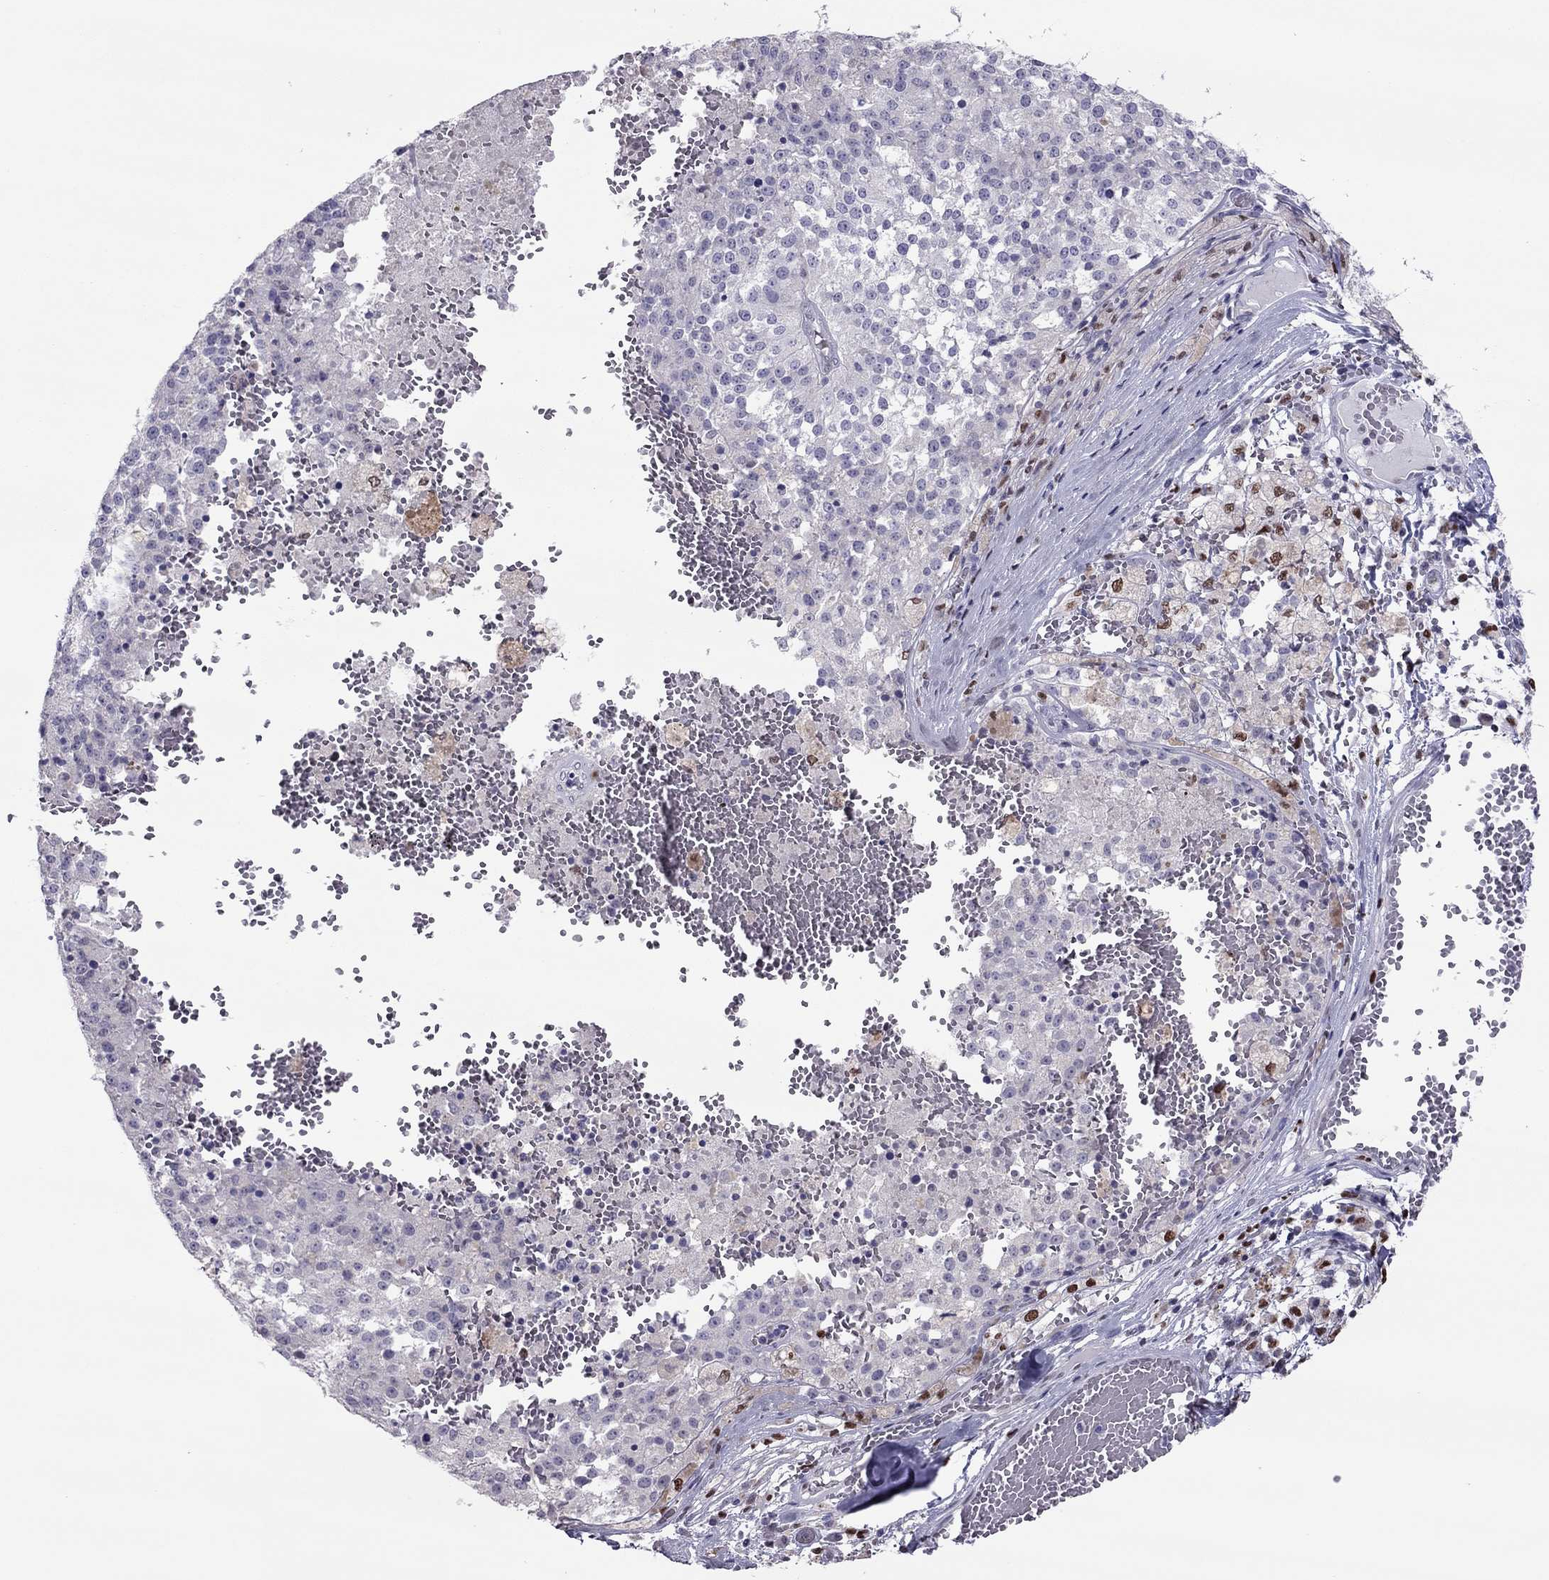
{"staining": {"intensity": "negative", "quantity": "none", "location": "none"}, "tissue": "melanoma", "cell_type": "Tumor cells", "image_type": "cancer", "snomed": [{"axis": "morphology", "description": "Malignant melanoma, Metastatic site"}, {"axis": "topography", "description": "Lymph node"}], "caption": "High power microscopy image of an IHC histopathology image of malignant melanoma (metastatic site), revealing no significant staining in tumor cells.", "gene": "SPINT3", "patient": {"sex": "female", "age": 64}}